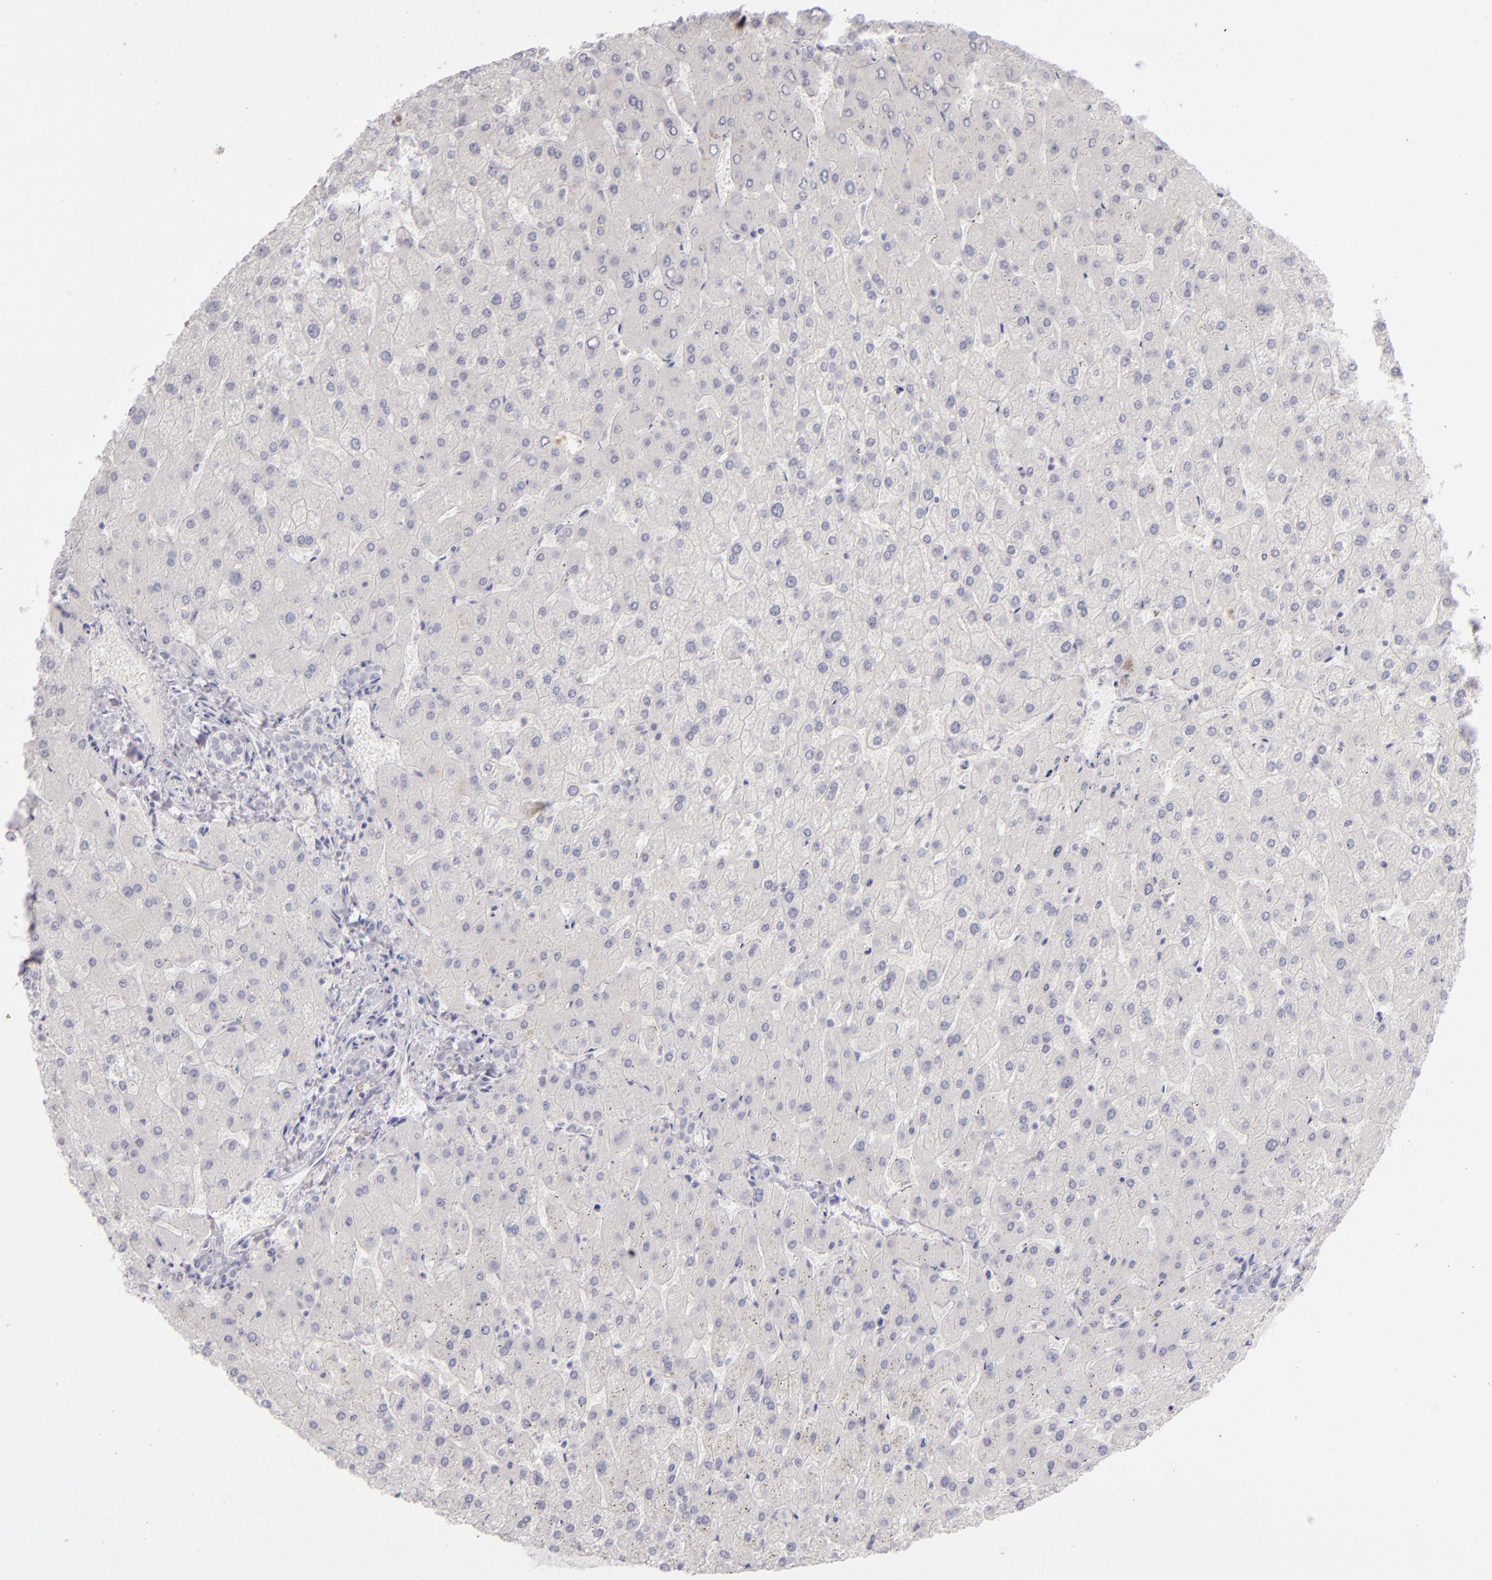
{"staining": {"intensity": "negative", "quantity": "none", "location": "none"}, "tissue": "liver", "cell_type": "Cholangiocytes", "image_type": "normal", "snomed": [{"axis": "morphology", "description": "Normal tissue, NOS"}, {"axis": "topography", "description": "Liver"}], "caption": "DAB immunohistochemical staining of normal liver displays no significant positivity in cholangiocytes. The staining is performed using DAB (3,3'-diaminobenzidine) brown chromogen with nuclei counter-stained in using hematoxylin.", "gene": "CD40", "patient": {"sex": "female", "age": 32}}